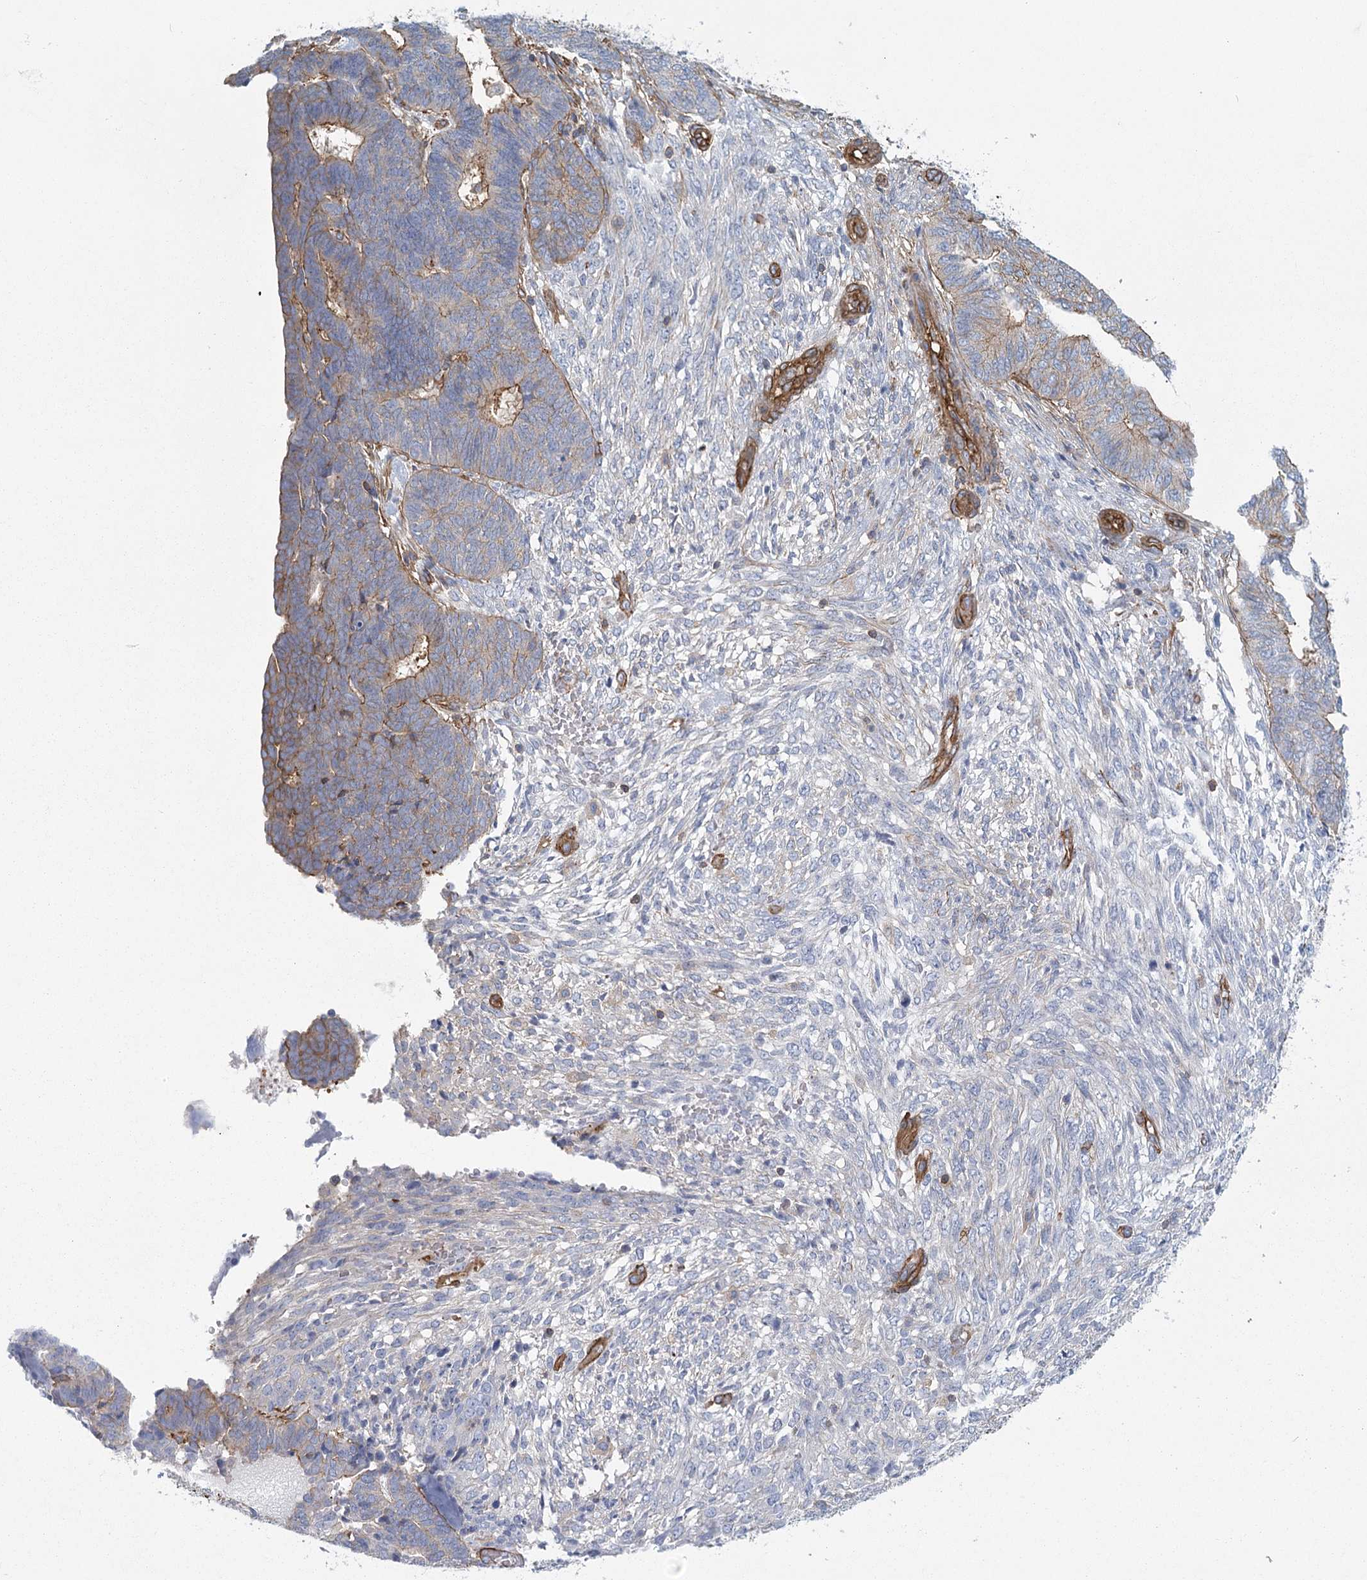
{"staining": {"intensity": "moderate", "quantity": ">75%", "location": "cytoplasmic/membranous"}, "tissue": "endometrial cancer", "cell_type": "Tumor cells", "image_type": "cancer", "snomed": [{"axis": "morphology", "description": "Adenocarcinoma, NOS"}, {"axis": "topography", "description": "Endometrium"}], "caption": "Immunohistochemistry (IHC) photomicrograph of neoplastic tissue: human endometrial cancer stained using immunohistochemistry demonstrates medium levels of moderate protein expression localized specifically in the cytoplasmic/membranous of tumor cells, appearing as a cytoplasmic/membranous brown color.", "gene": "IFT46", "patient": {"sex": "female", "age": 70}}